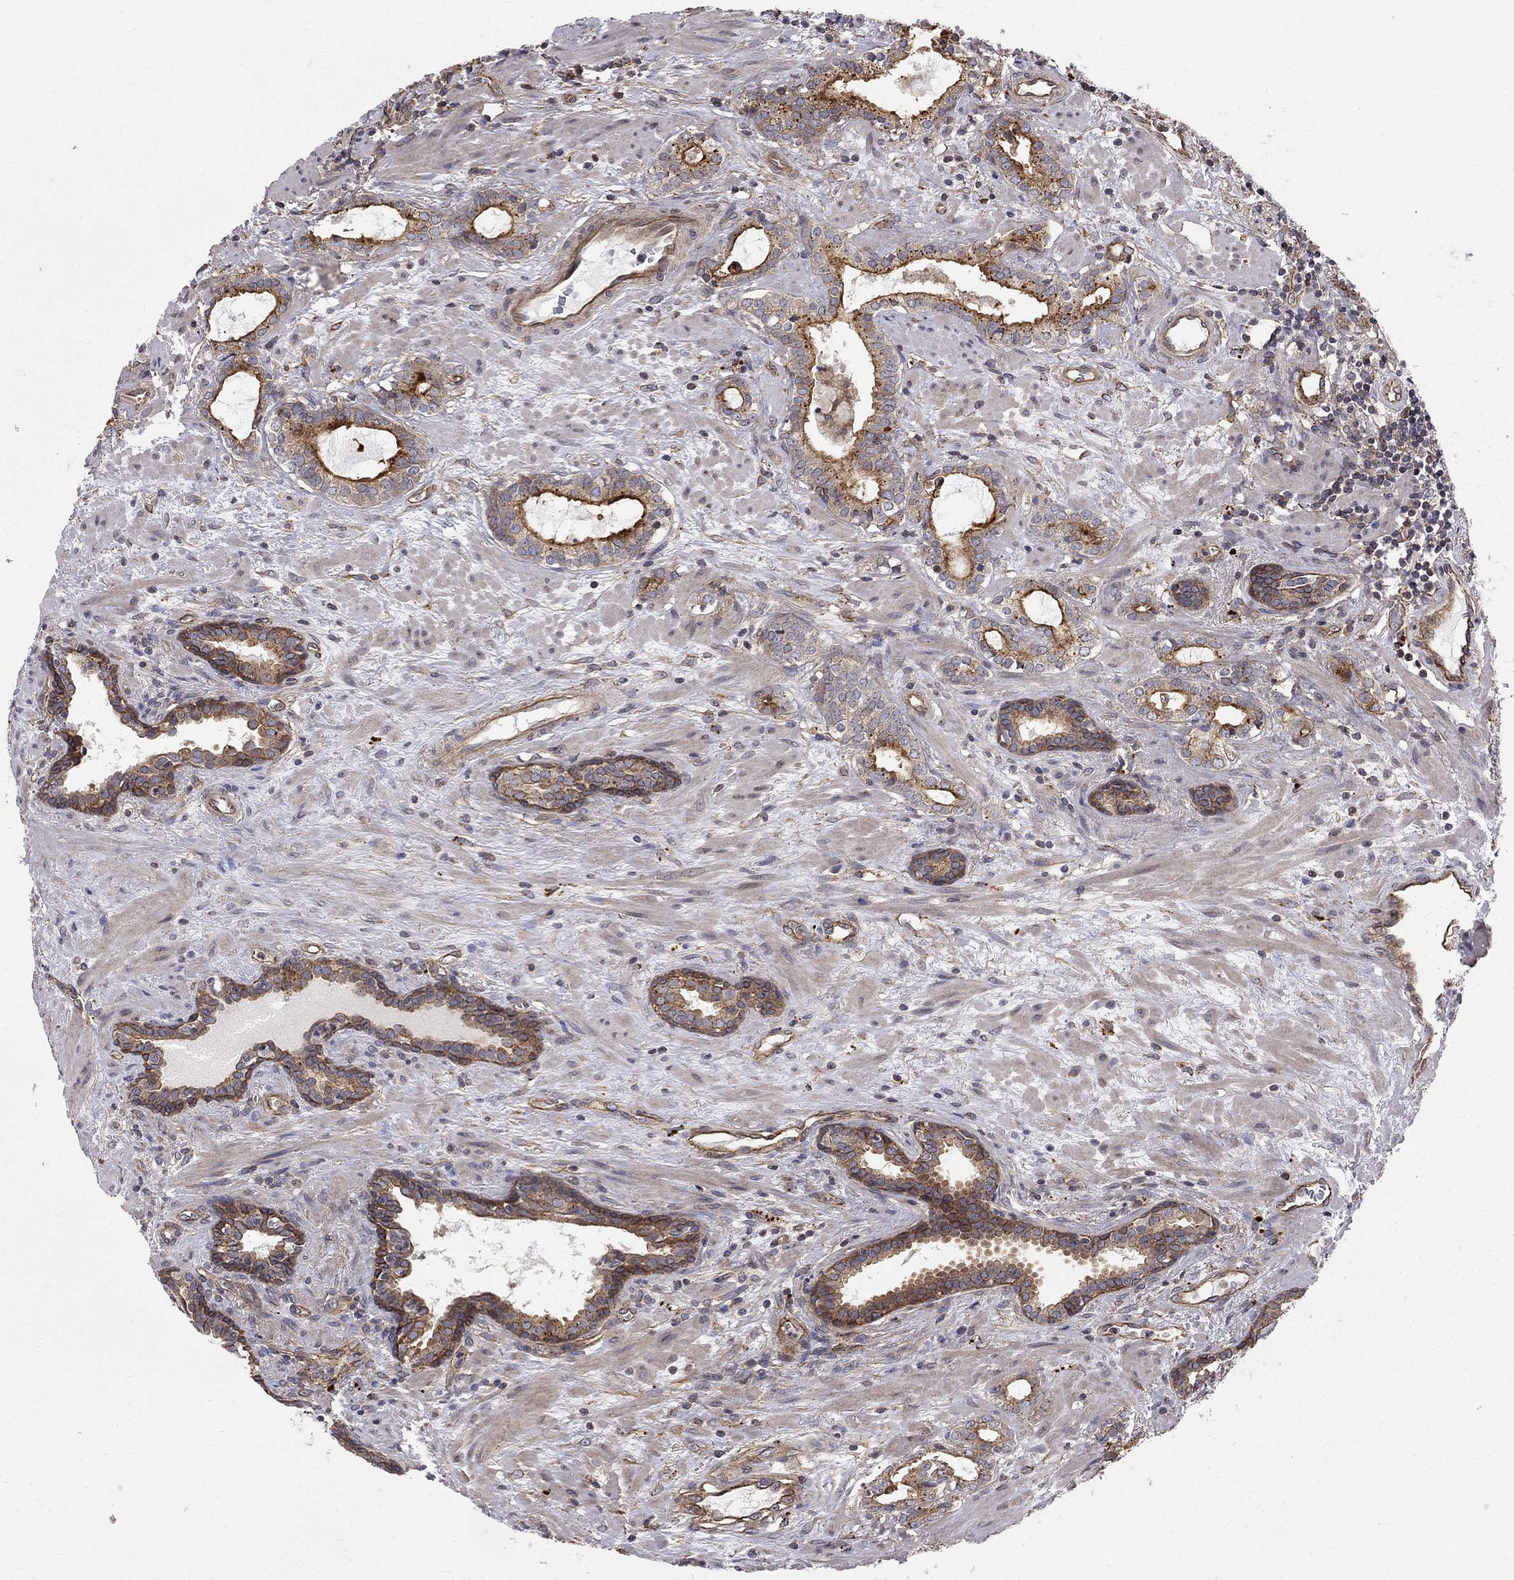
{"staining": {"intensity": "strong", "quantity": ">75%", "location": "cytoplasmic/membranous"}, "tissue": "prostate cancer", "cell_type": "Tumor cells", "image_type": "cancer", "snomed": [{"axis": "morphology", "description": "Adenocarcinoma, NOS"}, {"axis": "topography", "description": "Prostate"}], "caption": "An IHC photomicrograph of neoplastic tissue is shown. Protein staining in brown highlights strong cytoplasmic/membranous positivity in prostate cancer within tumor cells.", "gene": "RASEF", "patient": {"sex": "male", "age": 66}}